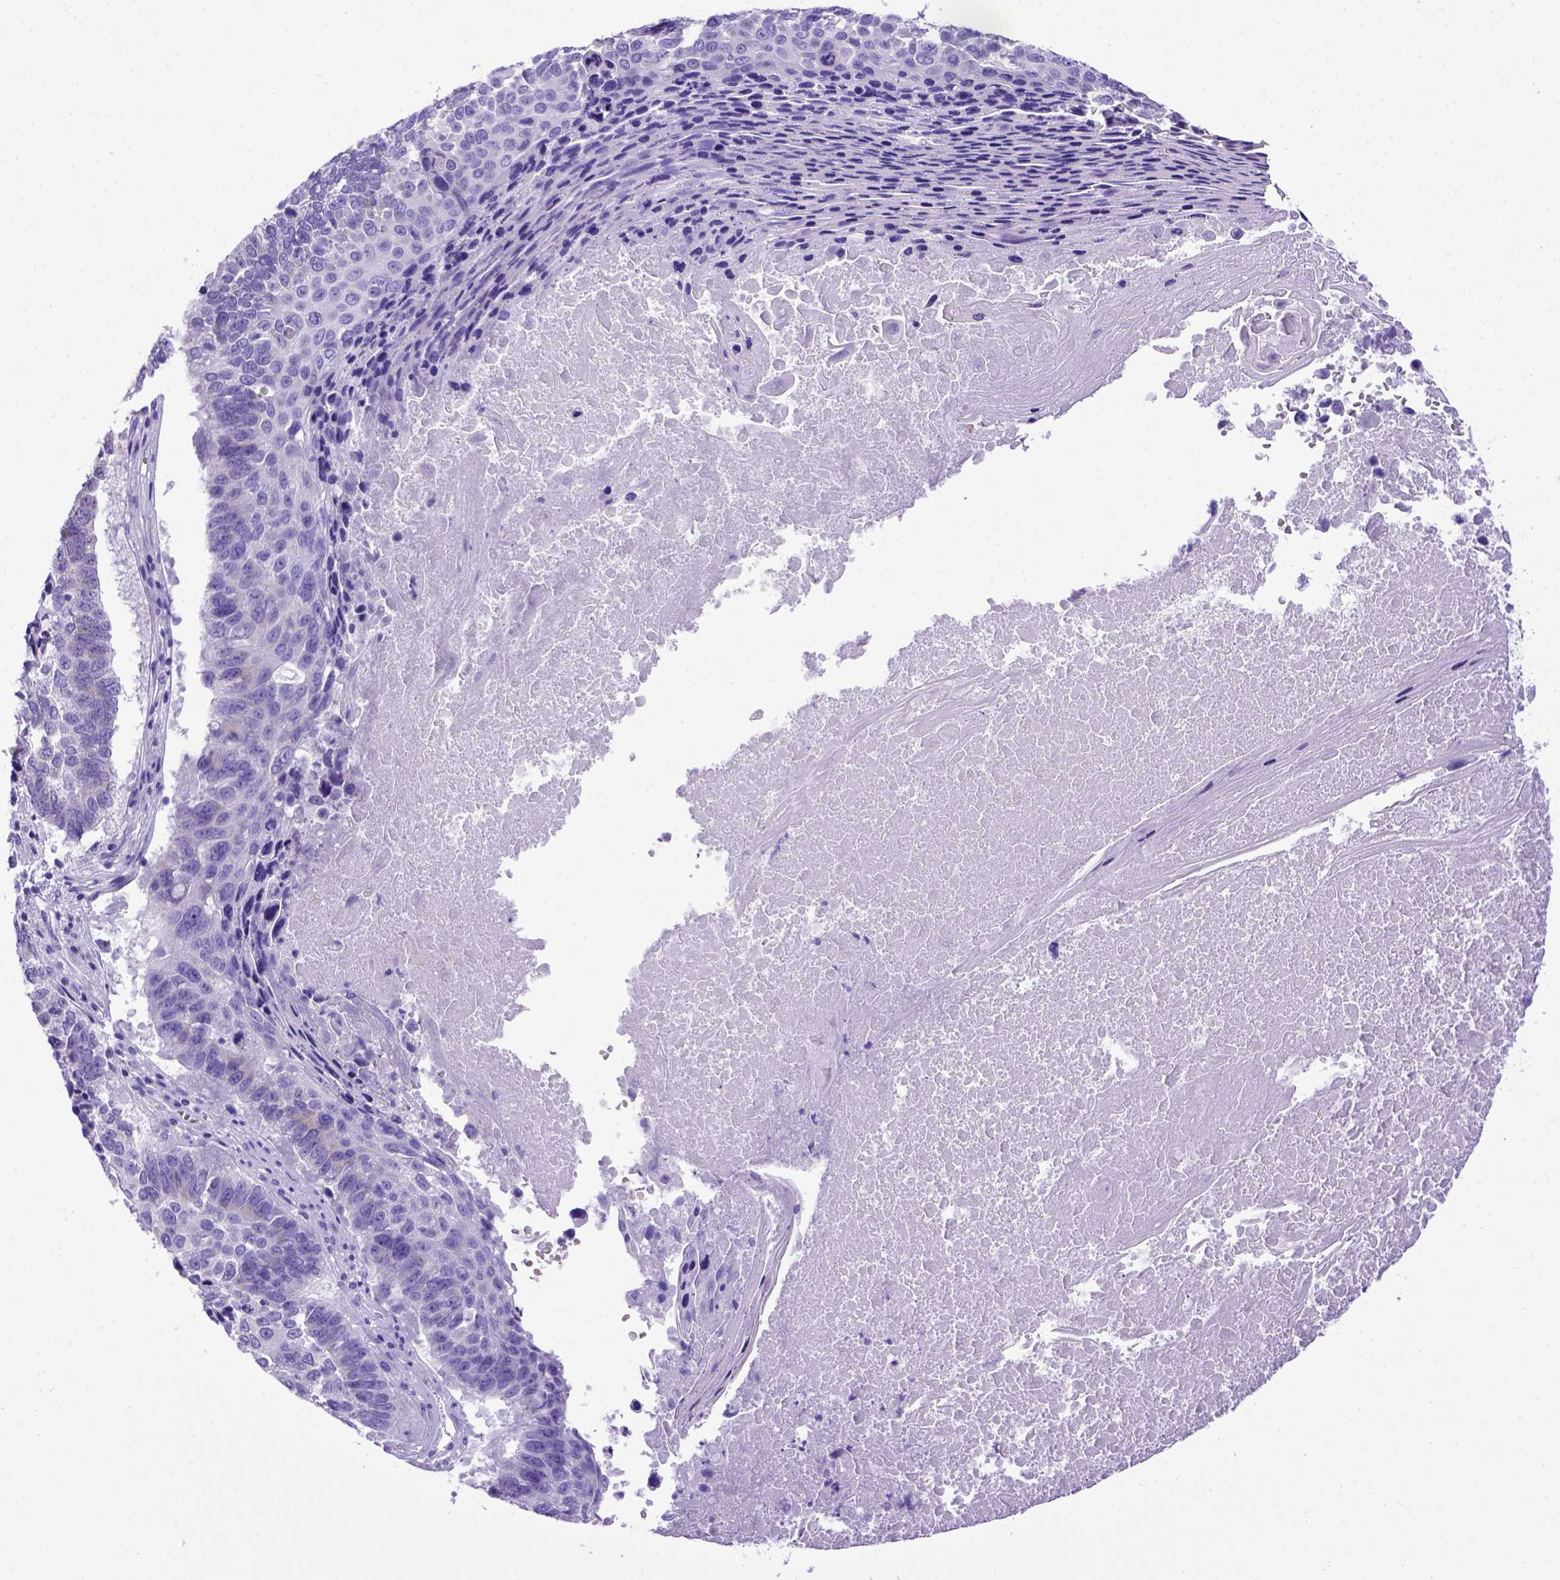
{"staining": {"intensity": "negative", "quantity": "none", "location": "none"}, "tissue": "lung cancer", "cell_type": "Tumor cells", "image_type": "cancer", "snomed": [{"axis": "morphology", "description": "Squamous cell carcinoma, NOS"}, {"axis": "topography", "description": "Lung"}], "caption": "Lung squamous cell carcinoma was stained to show a protein in brown. There is no significant positivity in tumor cells.", "gene": "MEOX2", "patient": {"sex": "male", "age": 73}}